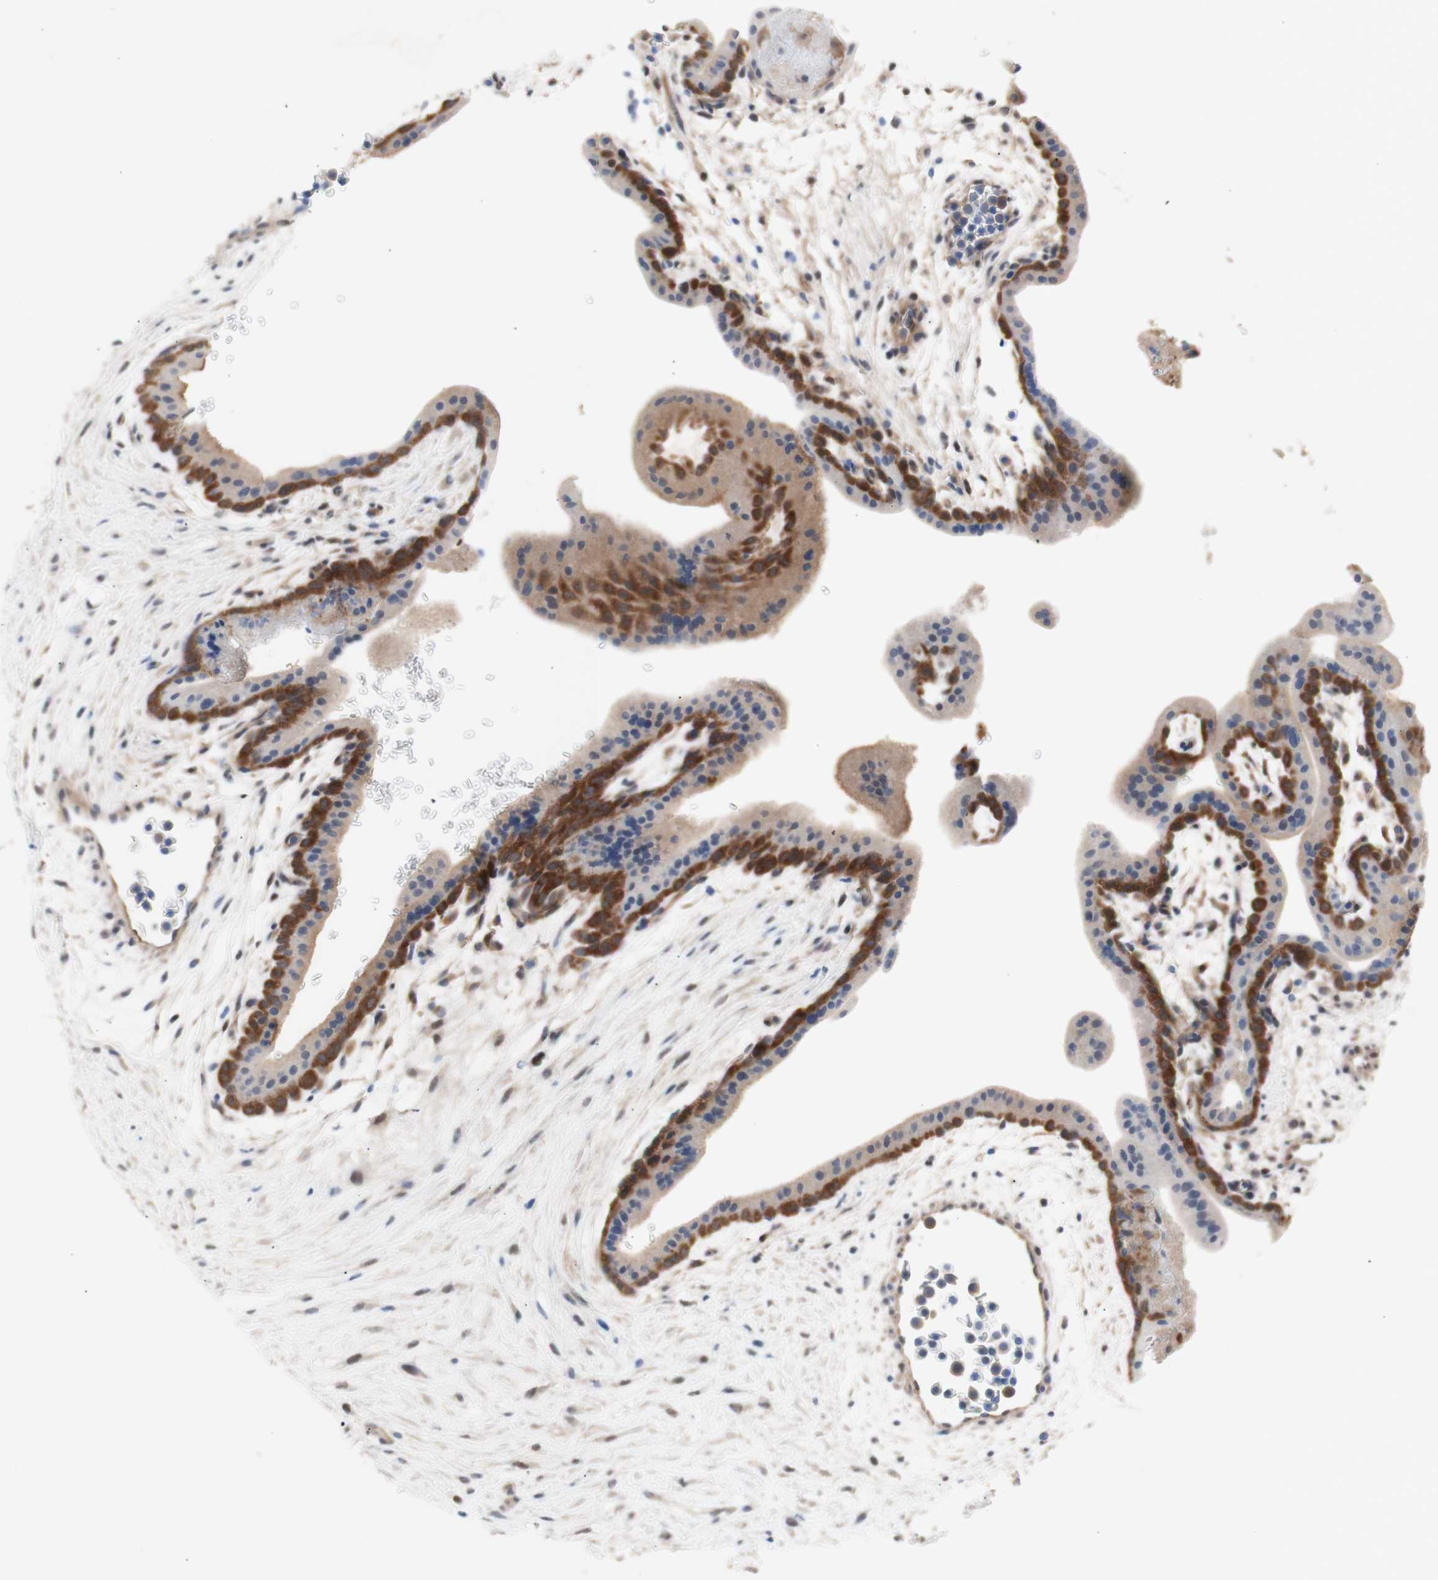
{"staining": {"intensity": "moderate", "quantity": ">75%", "location": "cytoplasmic/membranous"}, "tissue": "placenta", "cell_type": "Trophoblastic cells", "image_type": "normal", "snomed": [{"axis": "morphology", "description": "Normal tissue, NOS"}, {"axis": "topography", "description": "Placenta"}], "caption": "An immunohistochemistry (IHC) photomicrograph of benign tissue is shown. Protein staining in brown shows moderate cytoplasmic/membranous positivity in placenta within trophoblastic cells. (DAB (3,3'-diaminobenzidine) IHC with brightfield microscopy, high magnification).", "gene": "PRMT5", "patient": {"sex": "female", "age": 35}}